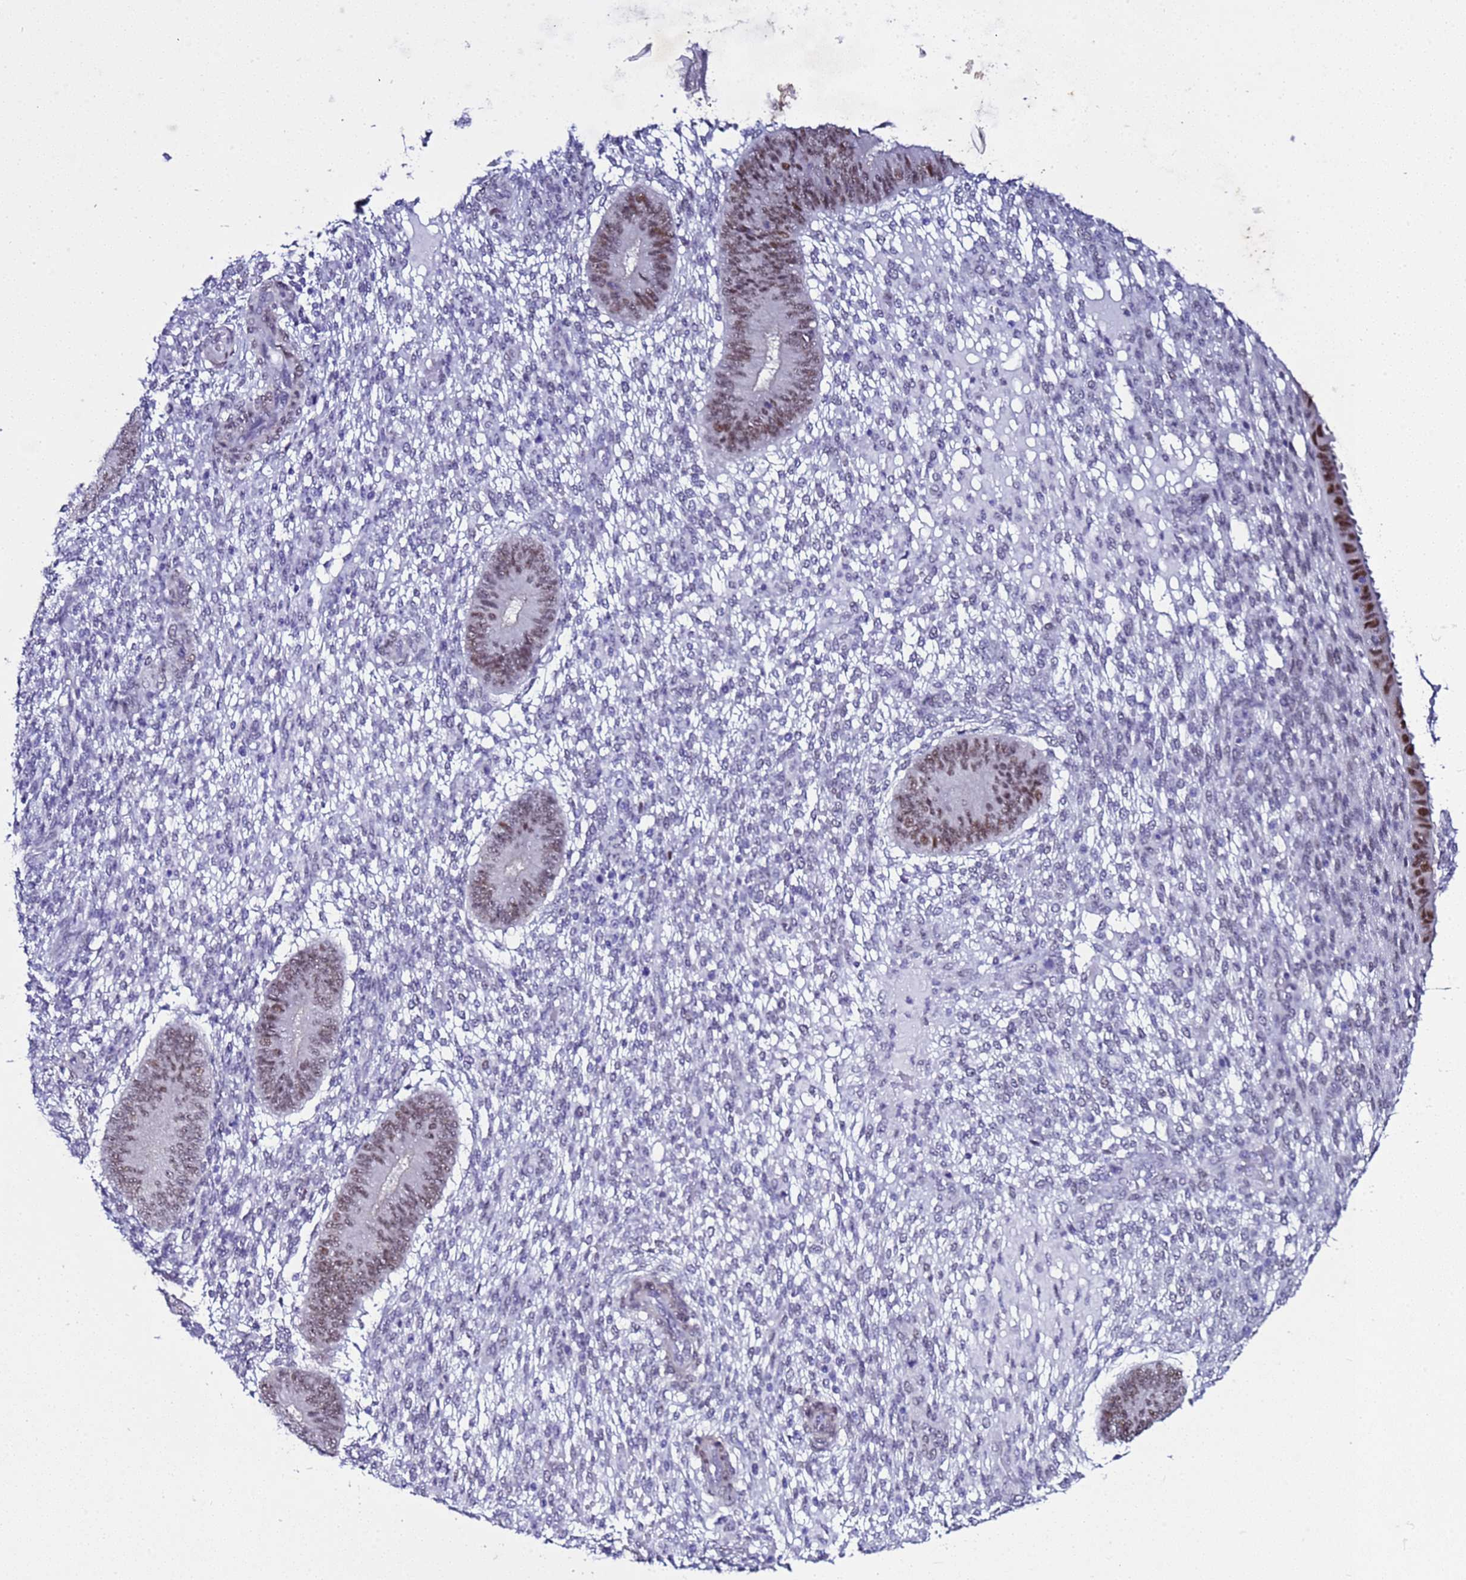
{"staining": {"intensity": "negative", "quantity": "none", "location": "none"}, "tissue": "endometrium", "cell_type": "Cells in endometrial stroma", "image_type": "normal", "snomed": [{"axis": "morphology", "description": "Normal tissue, NOS"}, {"axis": "topography", "description": "Endometrium"}], "caption": "An image of endometrium stained for a protein reveals no brown staining in cells in endometrial stroma.", "gene": "BCL7A", "patient": {"sex": "female", "age": 49}}